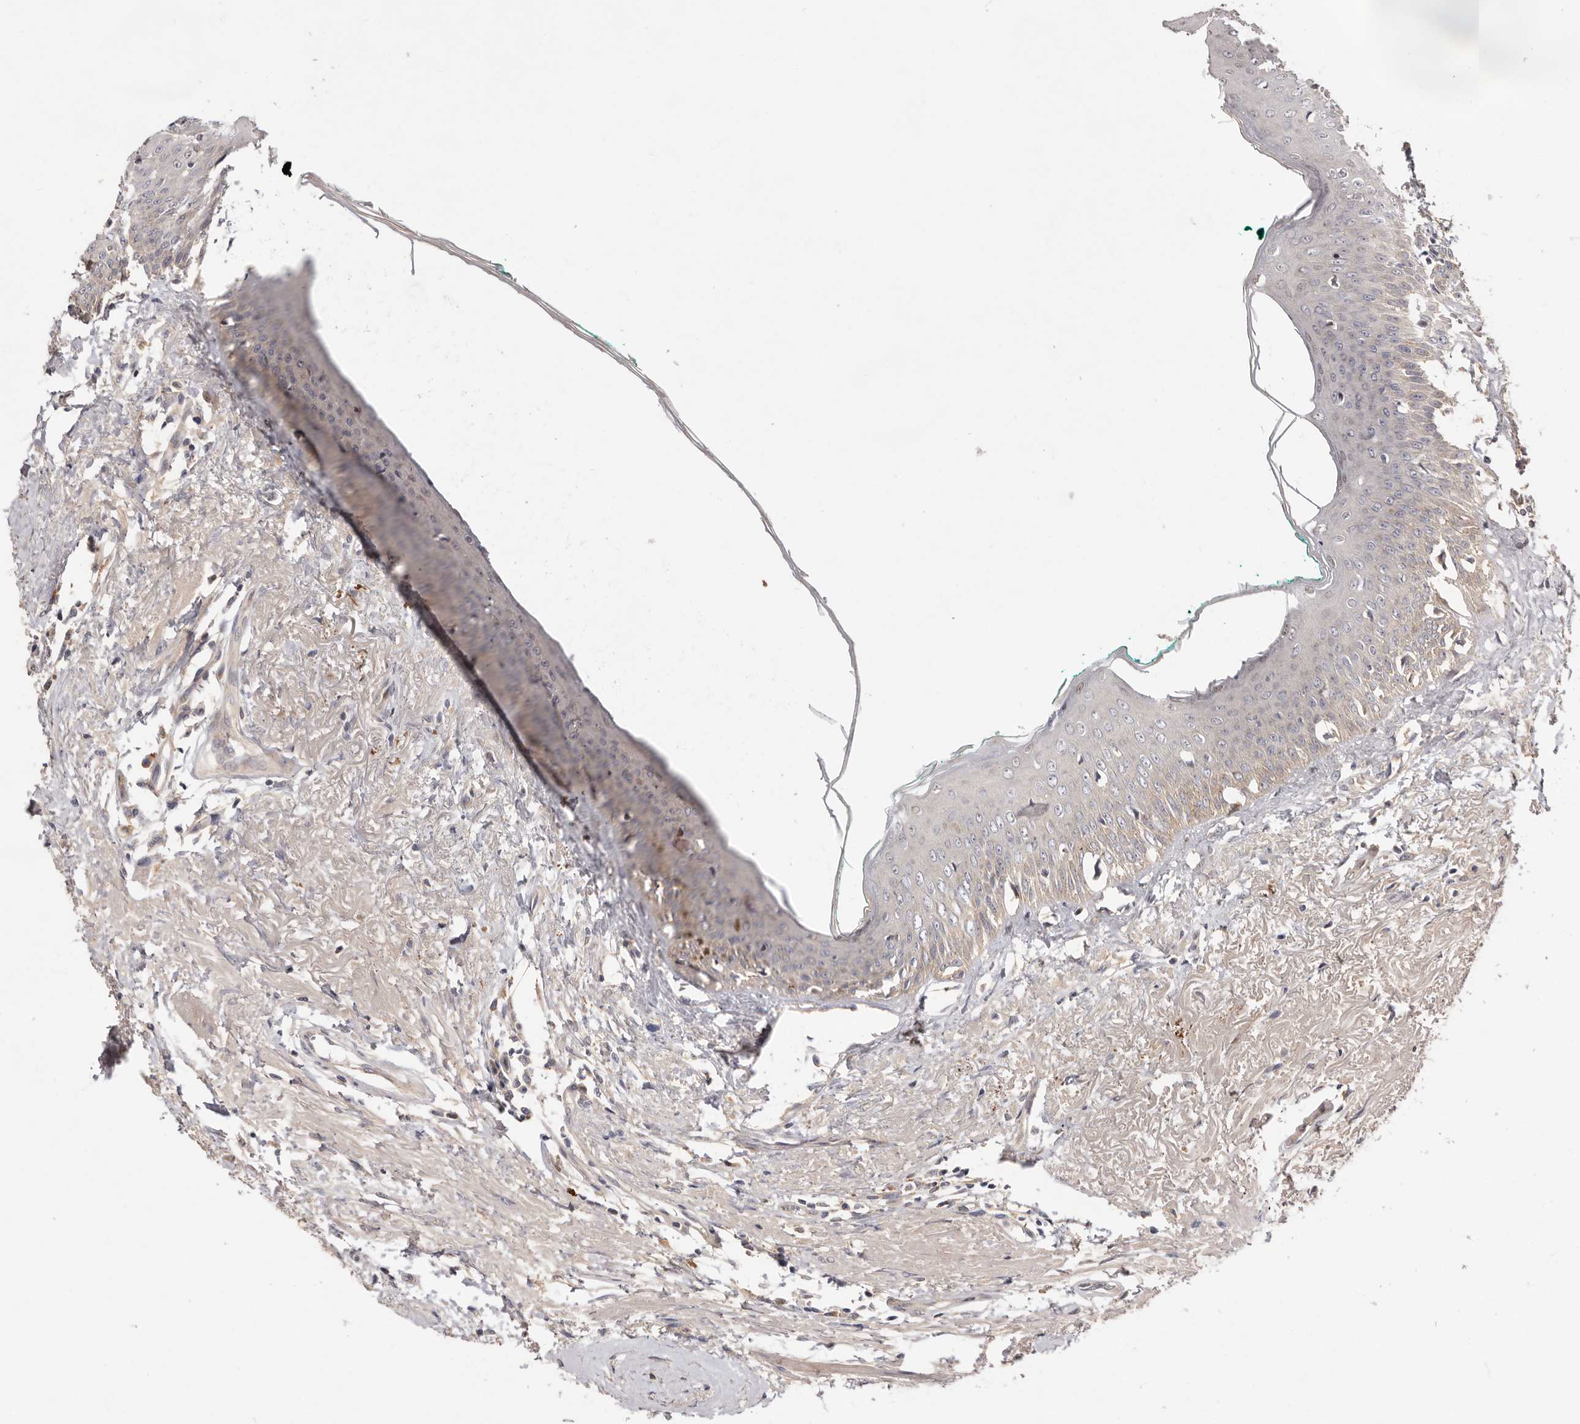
{"staining": {"intensity": "moderate", "quantity": "<25%", "location": "cytoplasmic/membranous,nuclear"}, "tissue": "oral mucosa", "cell_type": "Squamous epithelial cells", "image_type": "normal", "snomed": [{"axis": "morphology", "description": "Normal tissue, NOS"}, {"axis": "topography", "description": "Oral tissue"}], "caption": "Benign oral mucosa displays moderate cytoplasmic/membranous,nuclear positivity in approximately <25% of squamous epithelial cells, visualized by immunohistochemistry. Using DAB (brown) and hematoxylin (blue) stains, captured at high magnification using brightfield microscopy.", "gene": "DOP1A", "patient": {"sex": "female", "age": 70}}